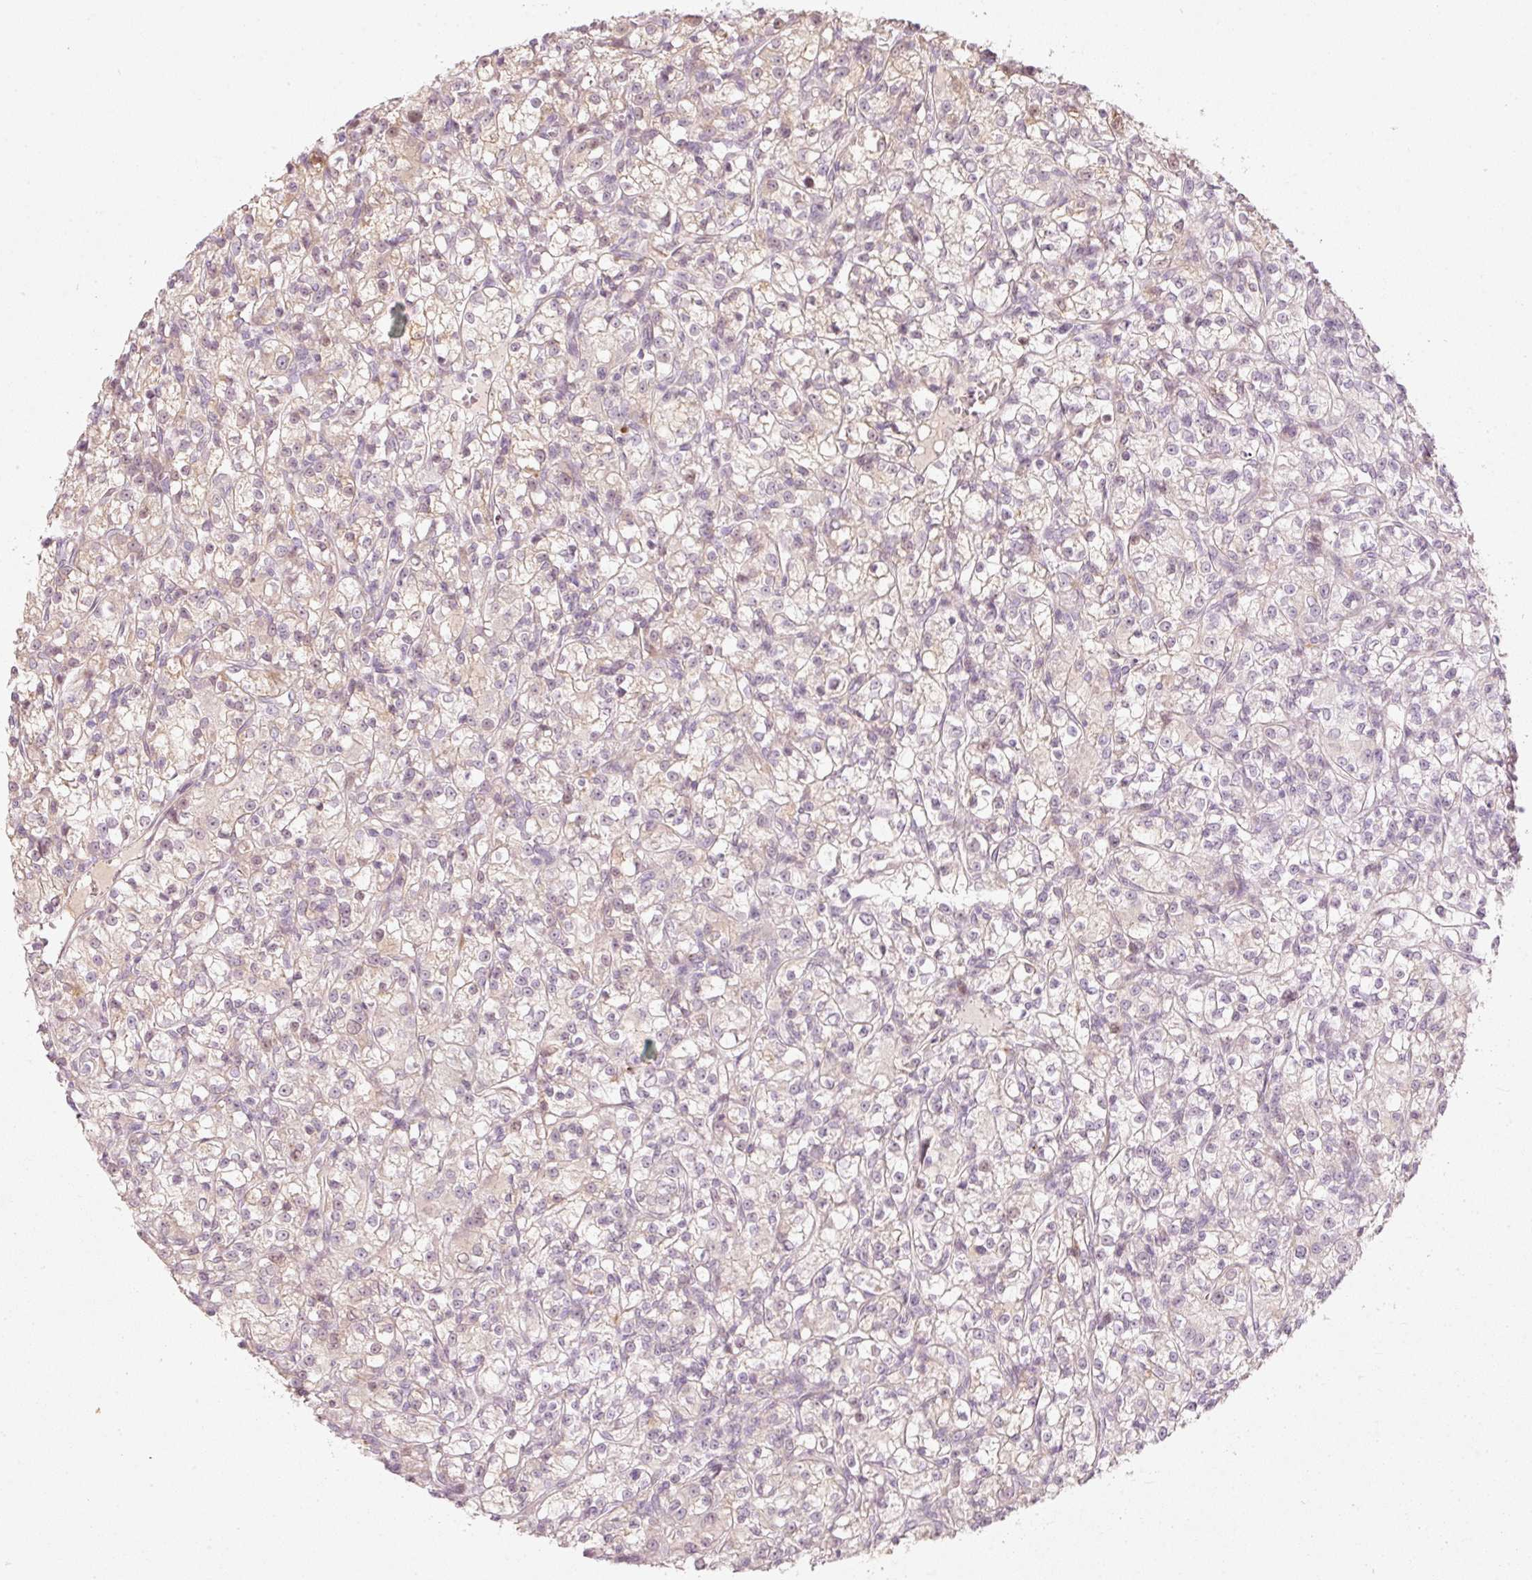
{"staining": {"intensity": "weak", "quantity": "<25%", "location": "cytoplasmic/membranous"}, "tissue": "renal cancer", "cell_type": "Tumor cells", "image_type": "cancer", "snomed": [{"axis": "morphology", "description": "Adenocarcinoma, NOS"}, {"axis": "topography", "description": "Kidney"}], "caption": "Renal cancer (adenocarcinoma) stained for a protein using IHC displays no expression tumor cells.", "gene": "SLC20A1", "patient": {"sex": "female", "age": 59}}